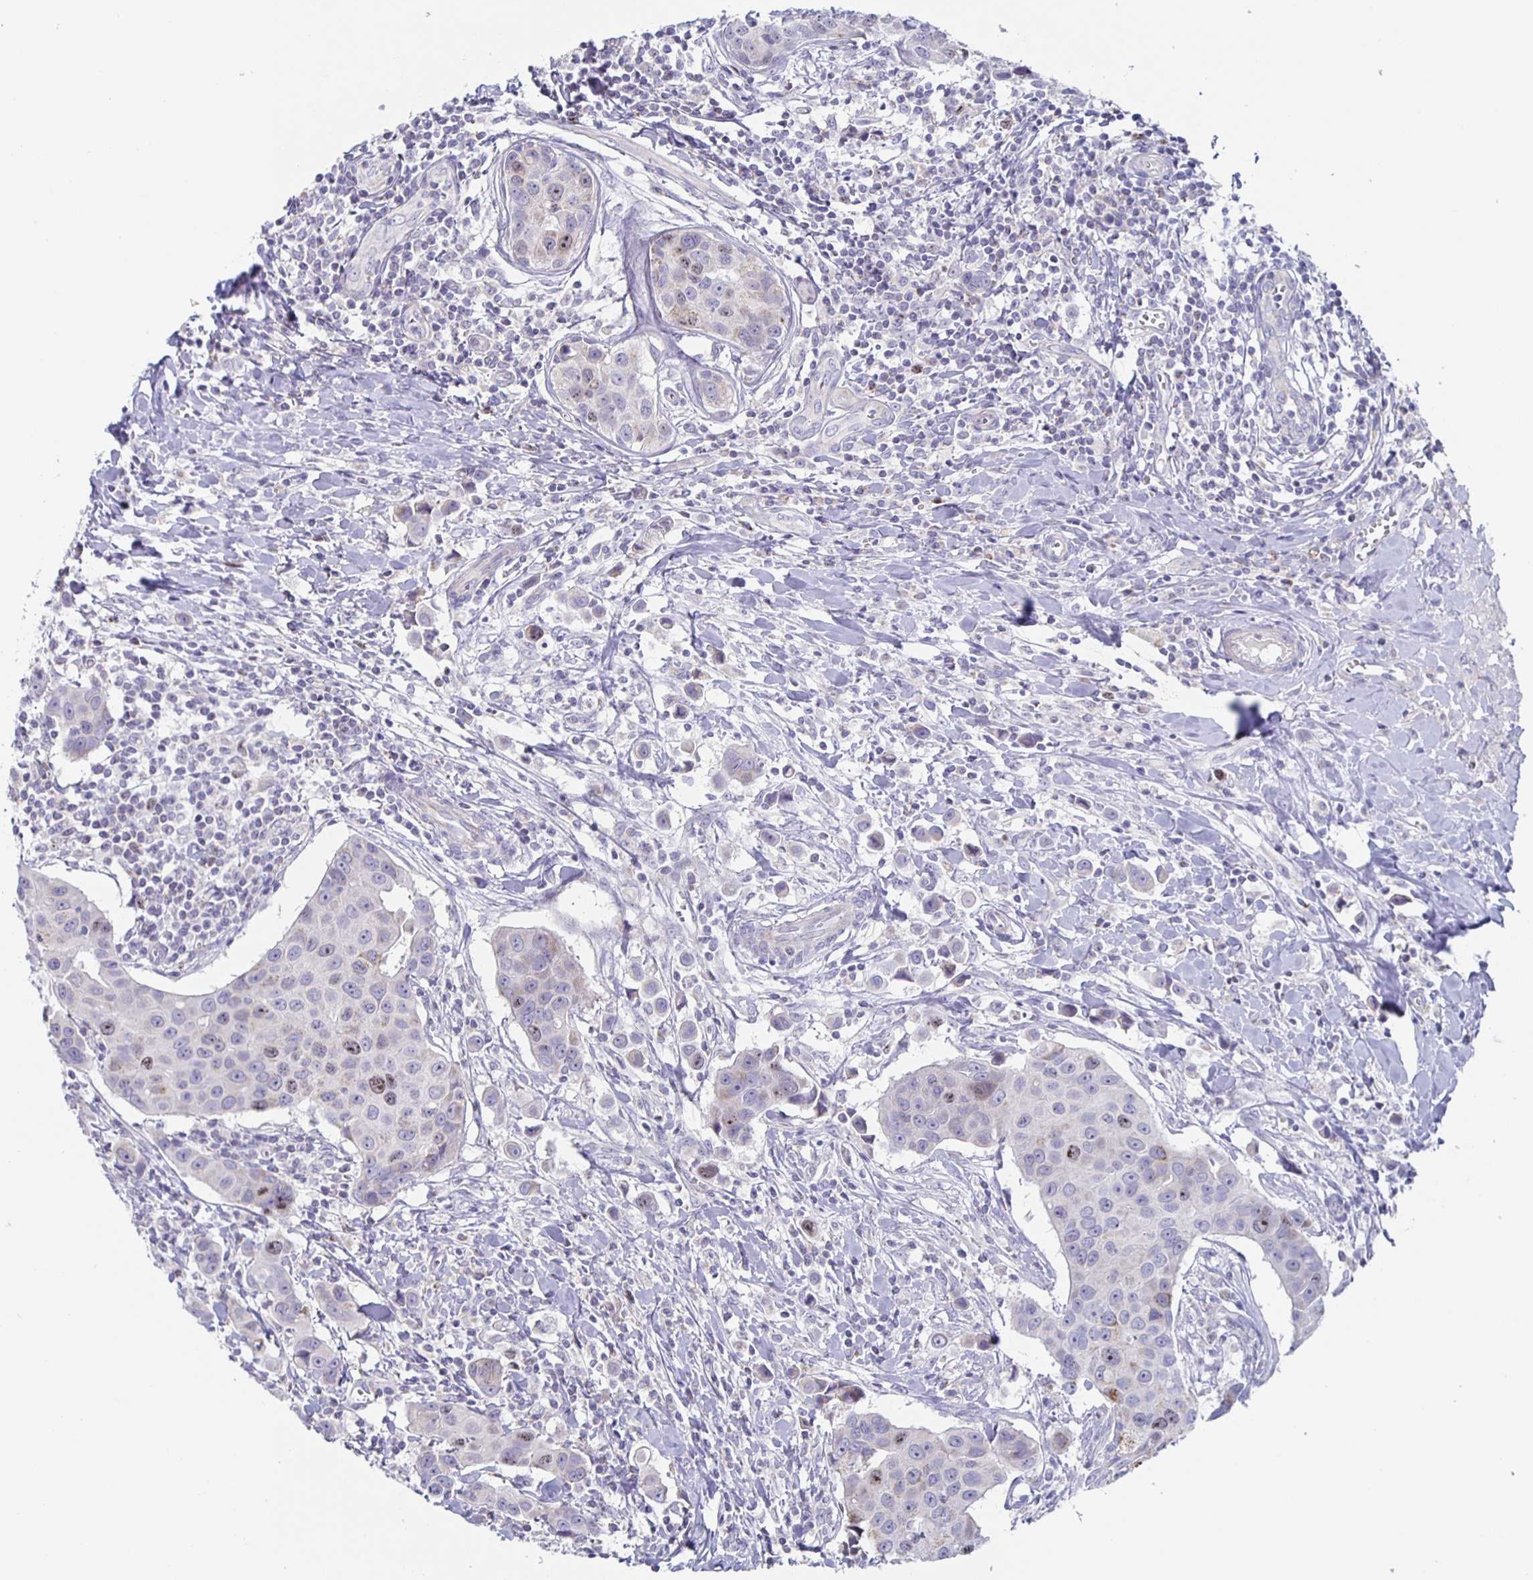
{"staining": {"intensity": "weak", "quantity": "<25%", "location": "nuclear"}, "tissue": "breast cancer", "cell_type": "Tumor cells", "image_type": "cancer", "snomed": [{"axis": "morphology", "description": "Duct carcinoma"}, {"axis": "topography", "description": "Breast"}], "caption": "IHC of breast cancer exhibits no positivity in tumor cells.", "gene": "CENPH", "patient": {"sex": "female", "age": 24}}